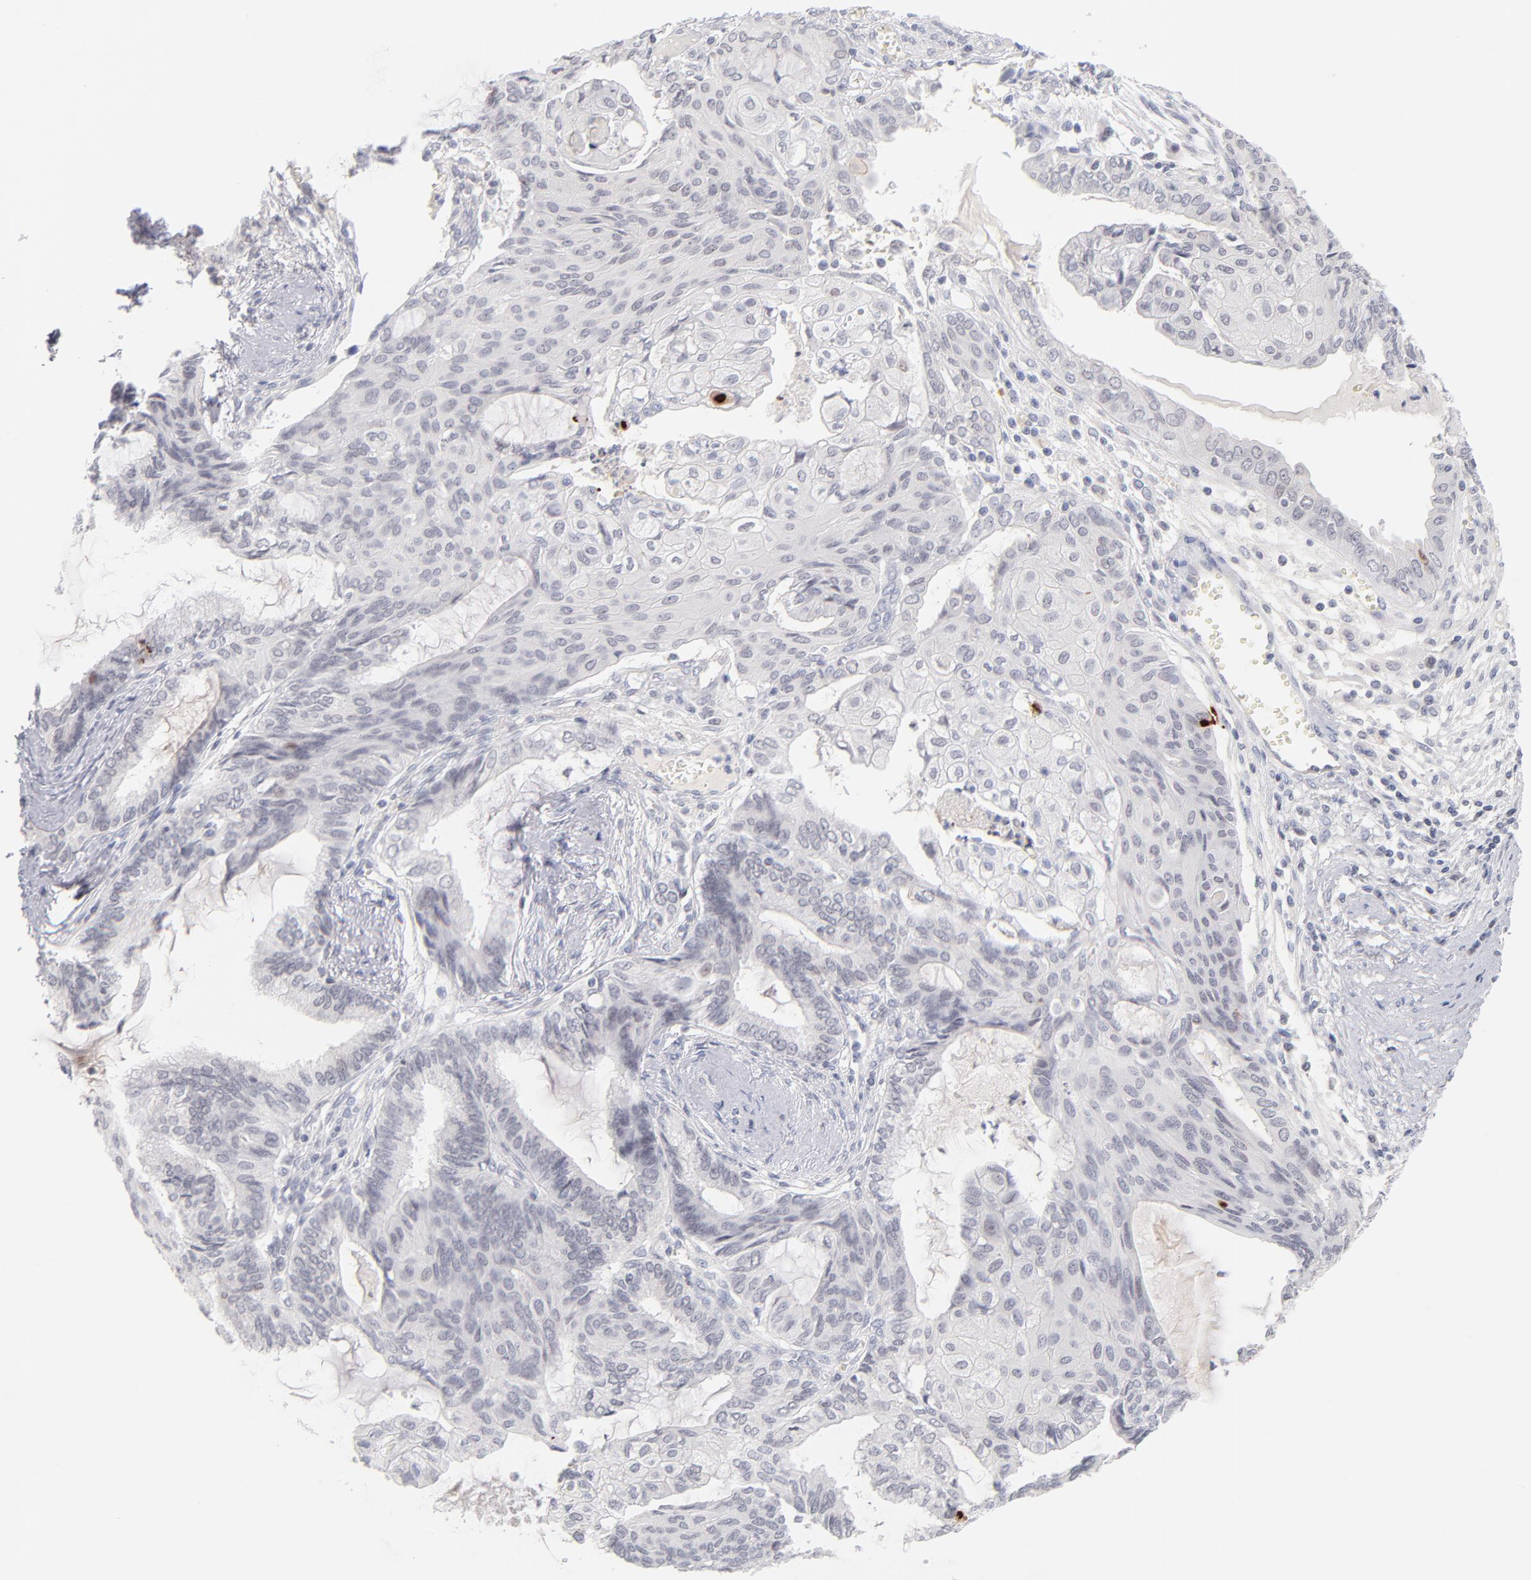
{"staining": {"intensity": "negative", "quantity": "none", "location": "none"}, "tissue": "endometrial cancer", "cell_type": "Tumor cells", "image_type": "cancer", "snomed": [{"axis": "morphology", "description": "Adenocarcinoma, NOS"}, {"axis": "topography", "description": "Endometrium"}], "caption": "Tumor cells show no significant expression in endometrial adenocarcinoma. (Immunohistochemistry, brightfield microscopy, high magnification).", "gene": "PARP1", "patient": {"sex": "female", "age": 79}}